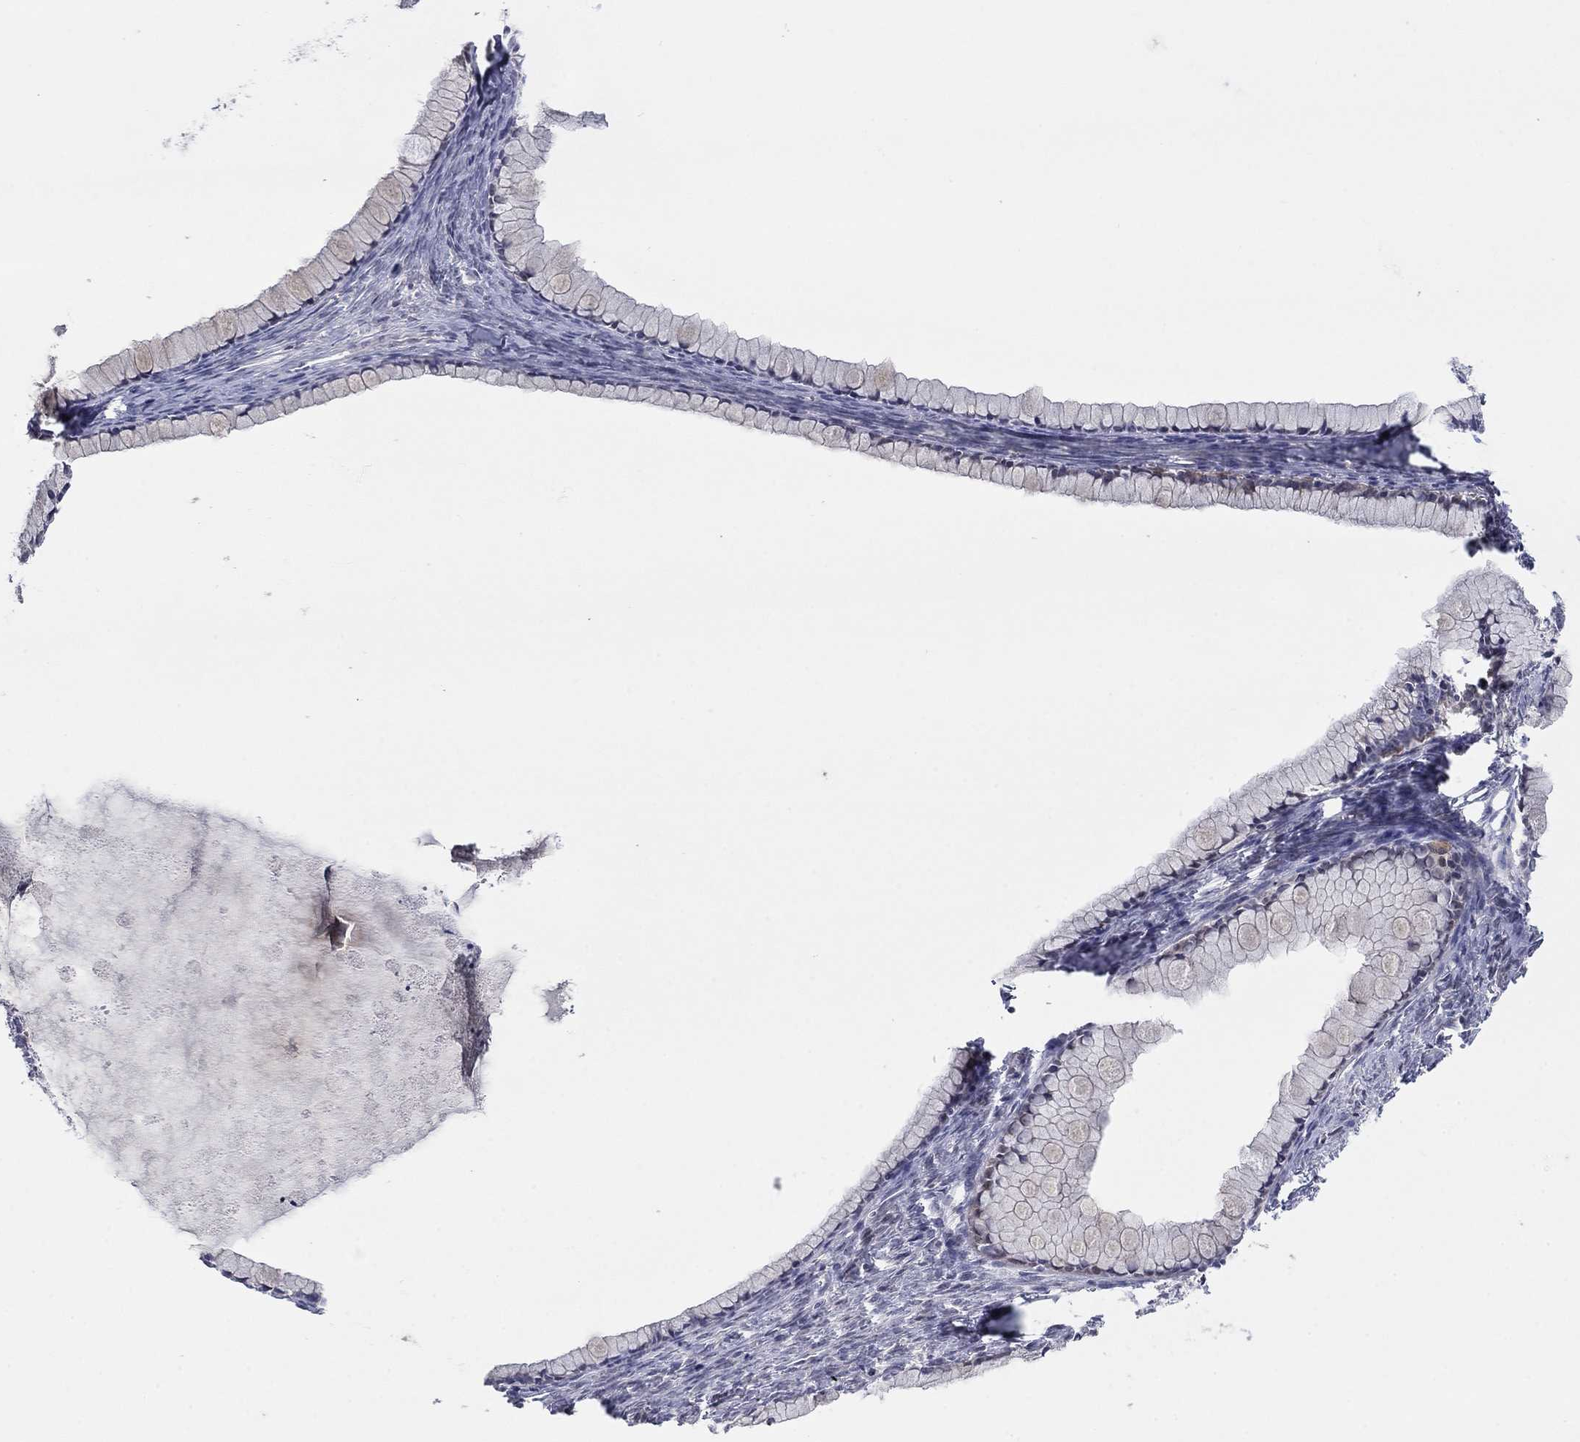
{"staining": {"intensity": "negative", "quantity": "none", "location": "none"}, "tissue": "ovarian cancer", "cell_type": "Tumor cells", "image_type": "cancer", "snomed": [{"axis": "morphology", "description": "Cystadenocarcinoma, mucinous, NOS"}, {"axis": "topography", "description": "Ovary"}], "caption": "Tumor cells are negative for protein expression in human ovarian mucinous cystadenocarcinoma.", "gene": "TTC21B", "patient": {"sex": "female", "age": 41}}